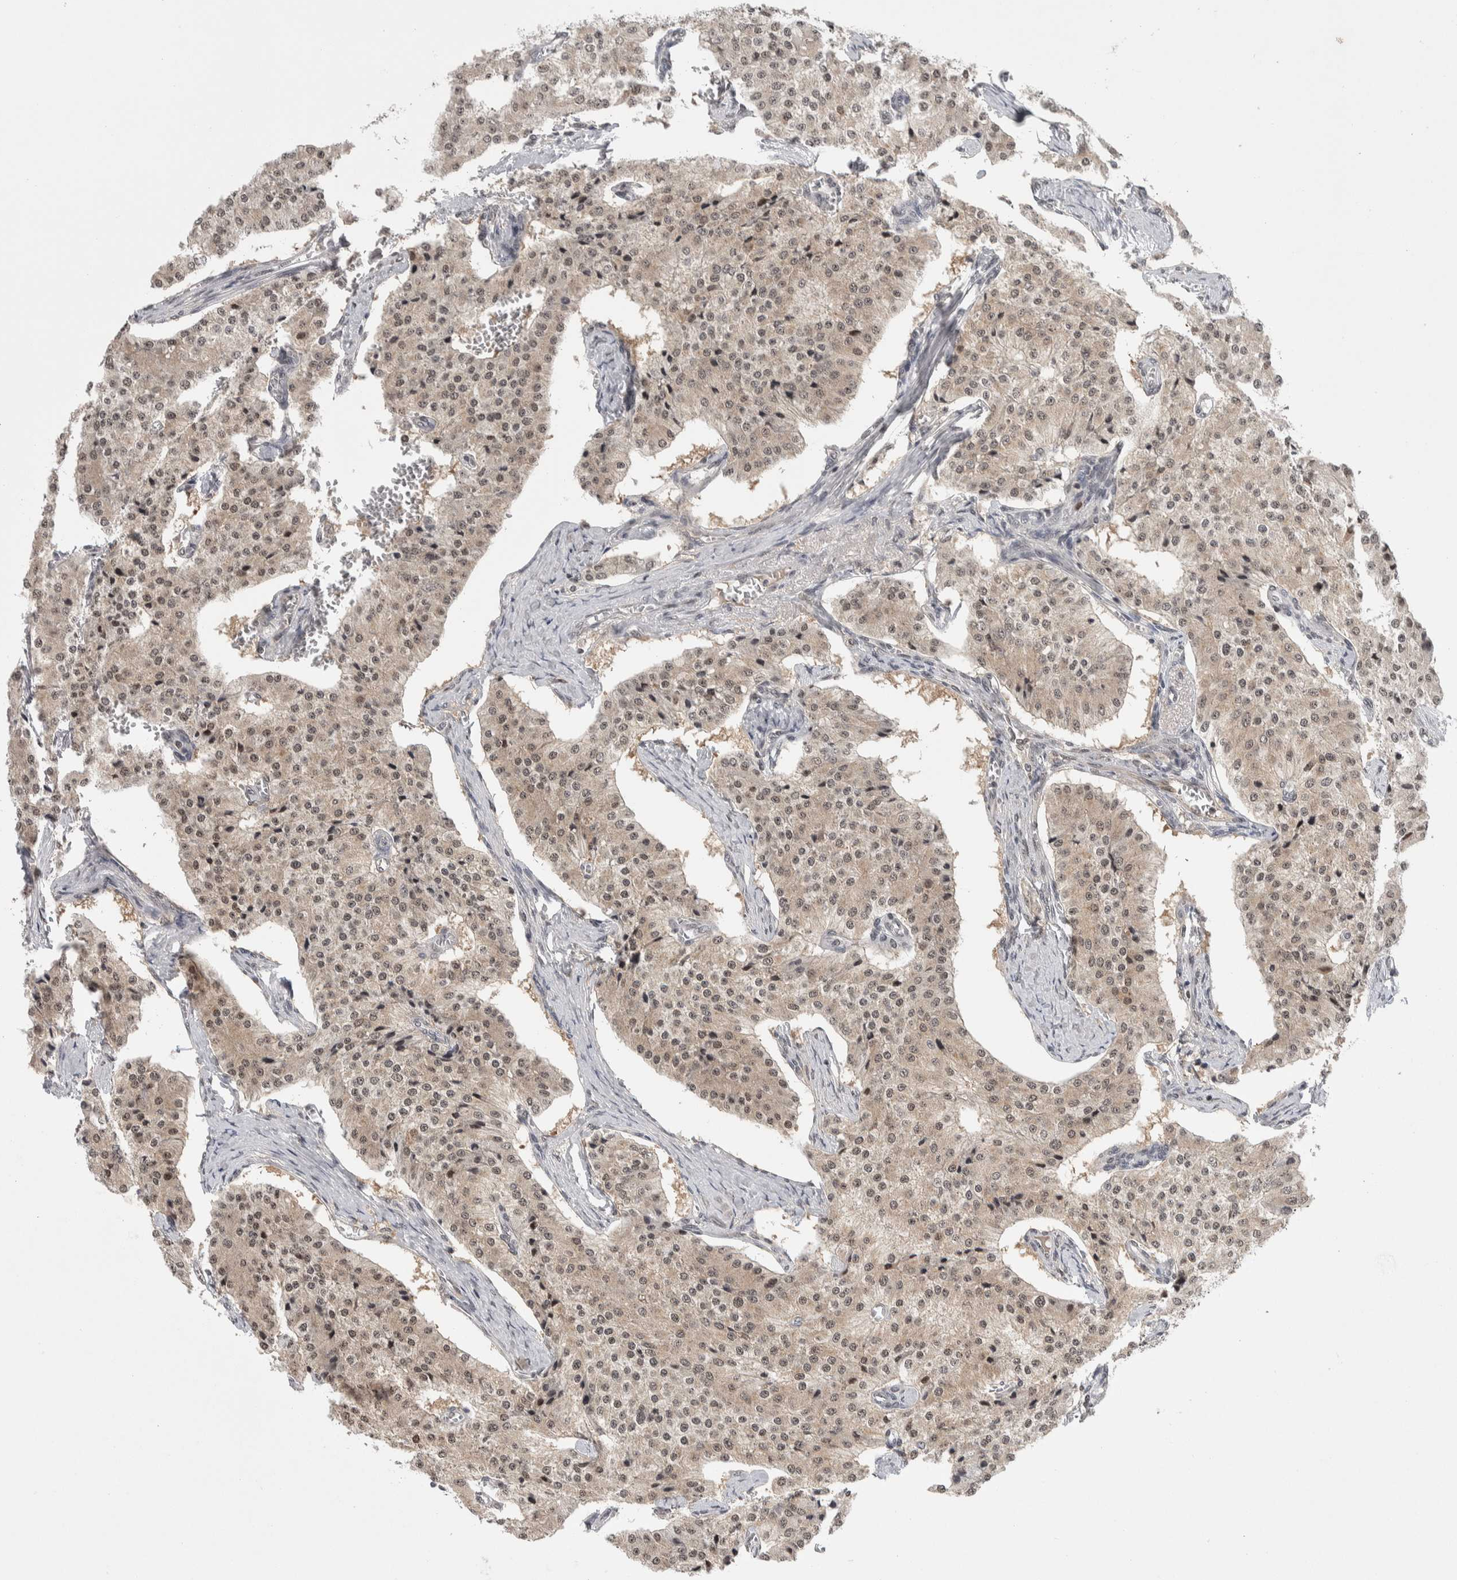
{"staining": {"intensity": "weak", "quantity": ">75%", "location": "cytoplasmic/membranous,nuclear"}, "tissue": "carcinoid", "cell_type": "Tumor cells", "image_type": "cancer", "snomed": [{"axis": "morphology", "description": "Carcinoid, malignant, NOS"}, {"axis": "topography", "description": "Colon"}], "caption": "This image reveals immunohistochemistry (IHC) staining of carcinoid (malignant), with low weak cytoplasmic/membranous and nuclear staining in approximately >75% of tumor cells.", "gene": "ZSCAN21", "patient": {"sex": "female", "age": 52}}